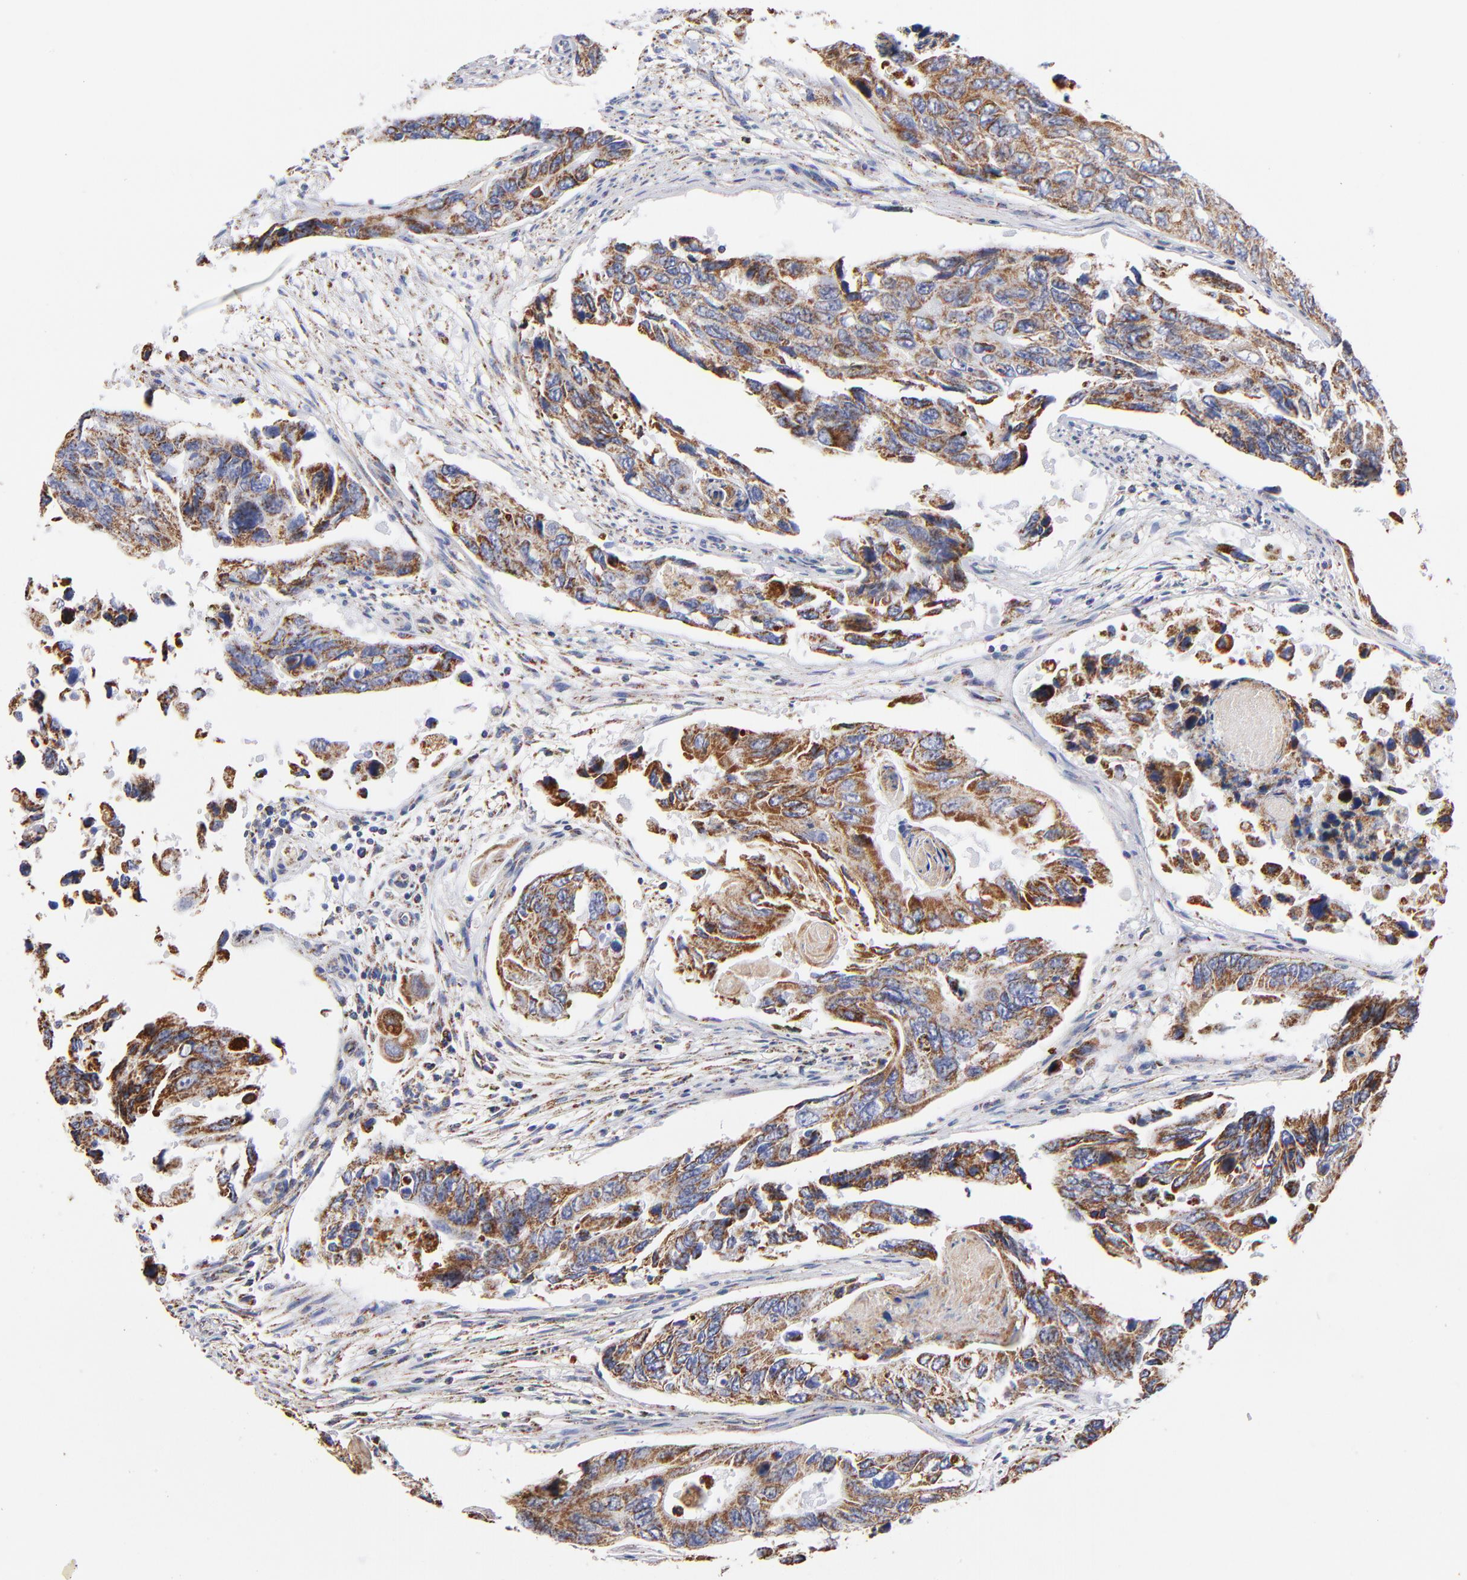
{"staining": {"intensity": "strong", "quantity": ">75%", "location": "cytoplasmic/membranous"}, "tissue": "colorectal cancer", "cell_type": "Tumor cells", "image_type": "cancer", "snomed": [{"axis": "morphology", "description": "Adenocarcinoma, NOS"}, {"axis": "topography", "description": "Colon"}], "caption": "Approximately >75% of tumor cells in adenocarcinoma (colorectal) demonstrate strong cytoplasmic/membranous protein expression as visualized by brown immunohistochemical staining.", "gene": "PHB1", "patient": {"sex": "female", "age": 86}}